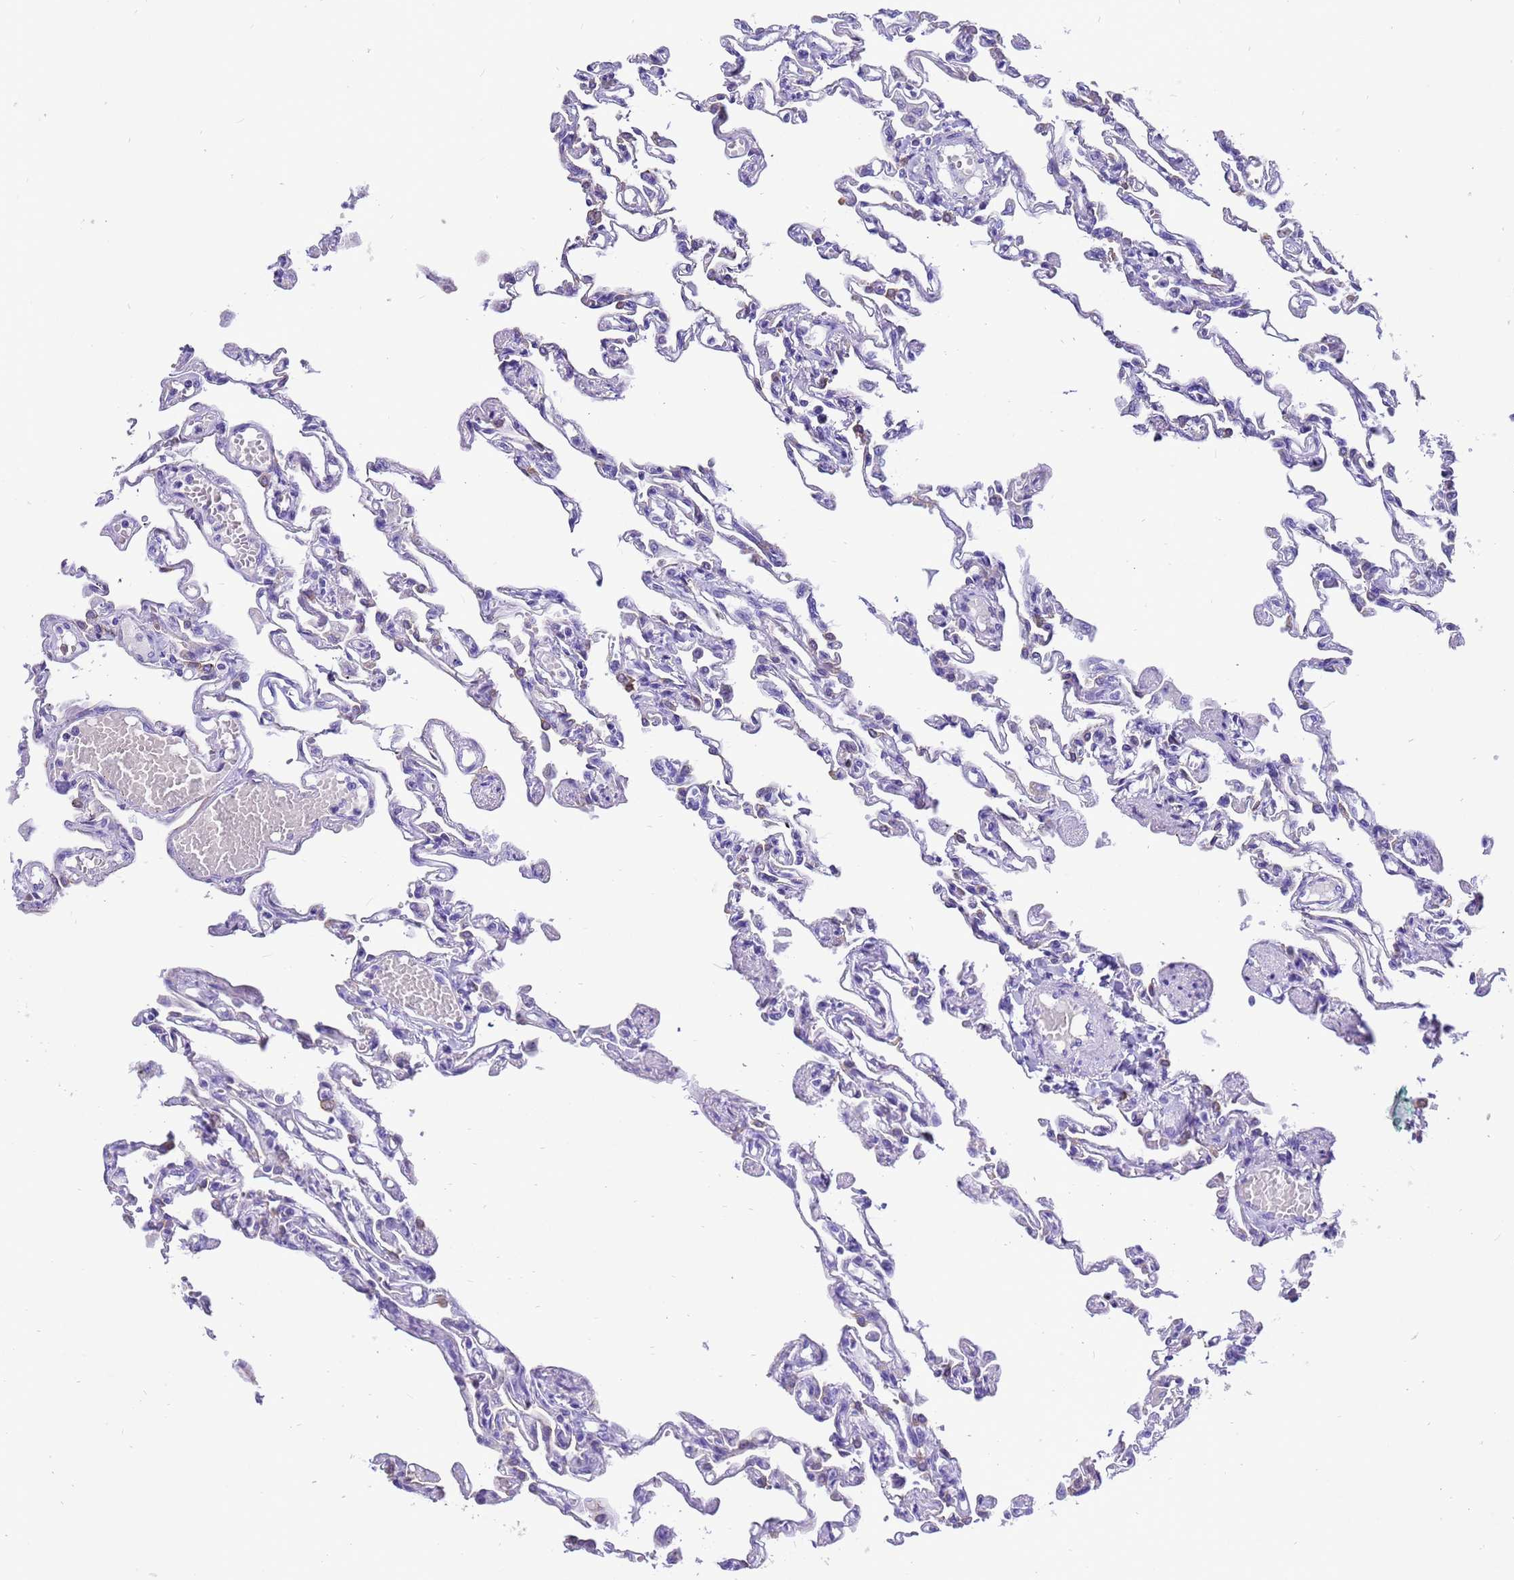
{"staining": {"intensity": "moderate", "quantity": "<25%", "location": "cytoplasmic/membranous"}, "tissue": "lung", "cell_type": "Alveolar cells", "image_type": "normal", "snomed": [{"axis": "morphology", "description": "Normal tissue, NOS"}, {"axis": "topography", "description": "Lung"}], "caption": "Immunohistochemistry (IHC) histopathology image of unremarkable lung: human lung stained using immunohistochemistry (IHC) displays low levels of moderate protein expression localized specifically in the cytoplasmic/membranous of alveolar cells, appearing as a cytoplasmic/membranous brown color.", "gene": "PIEZO2", "patient": {"sex": "male", "age": 21}}